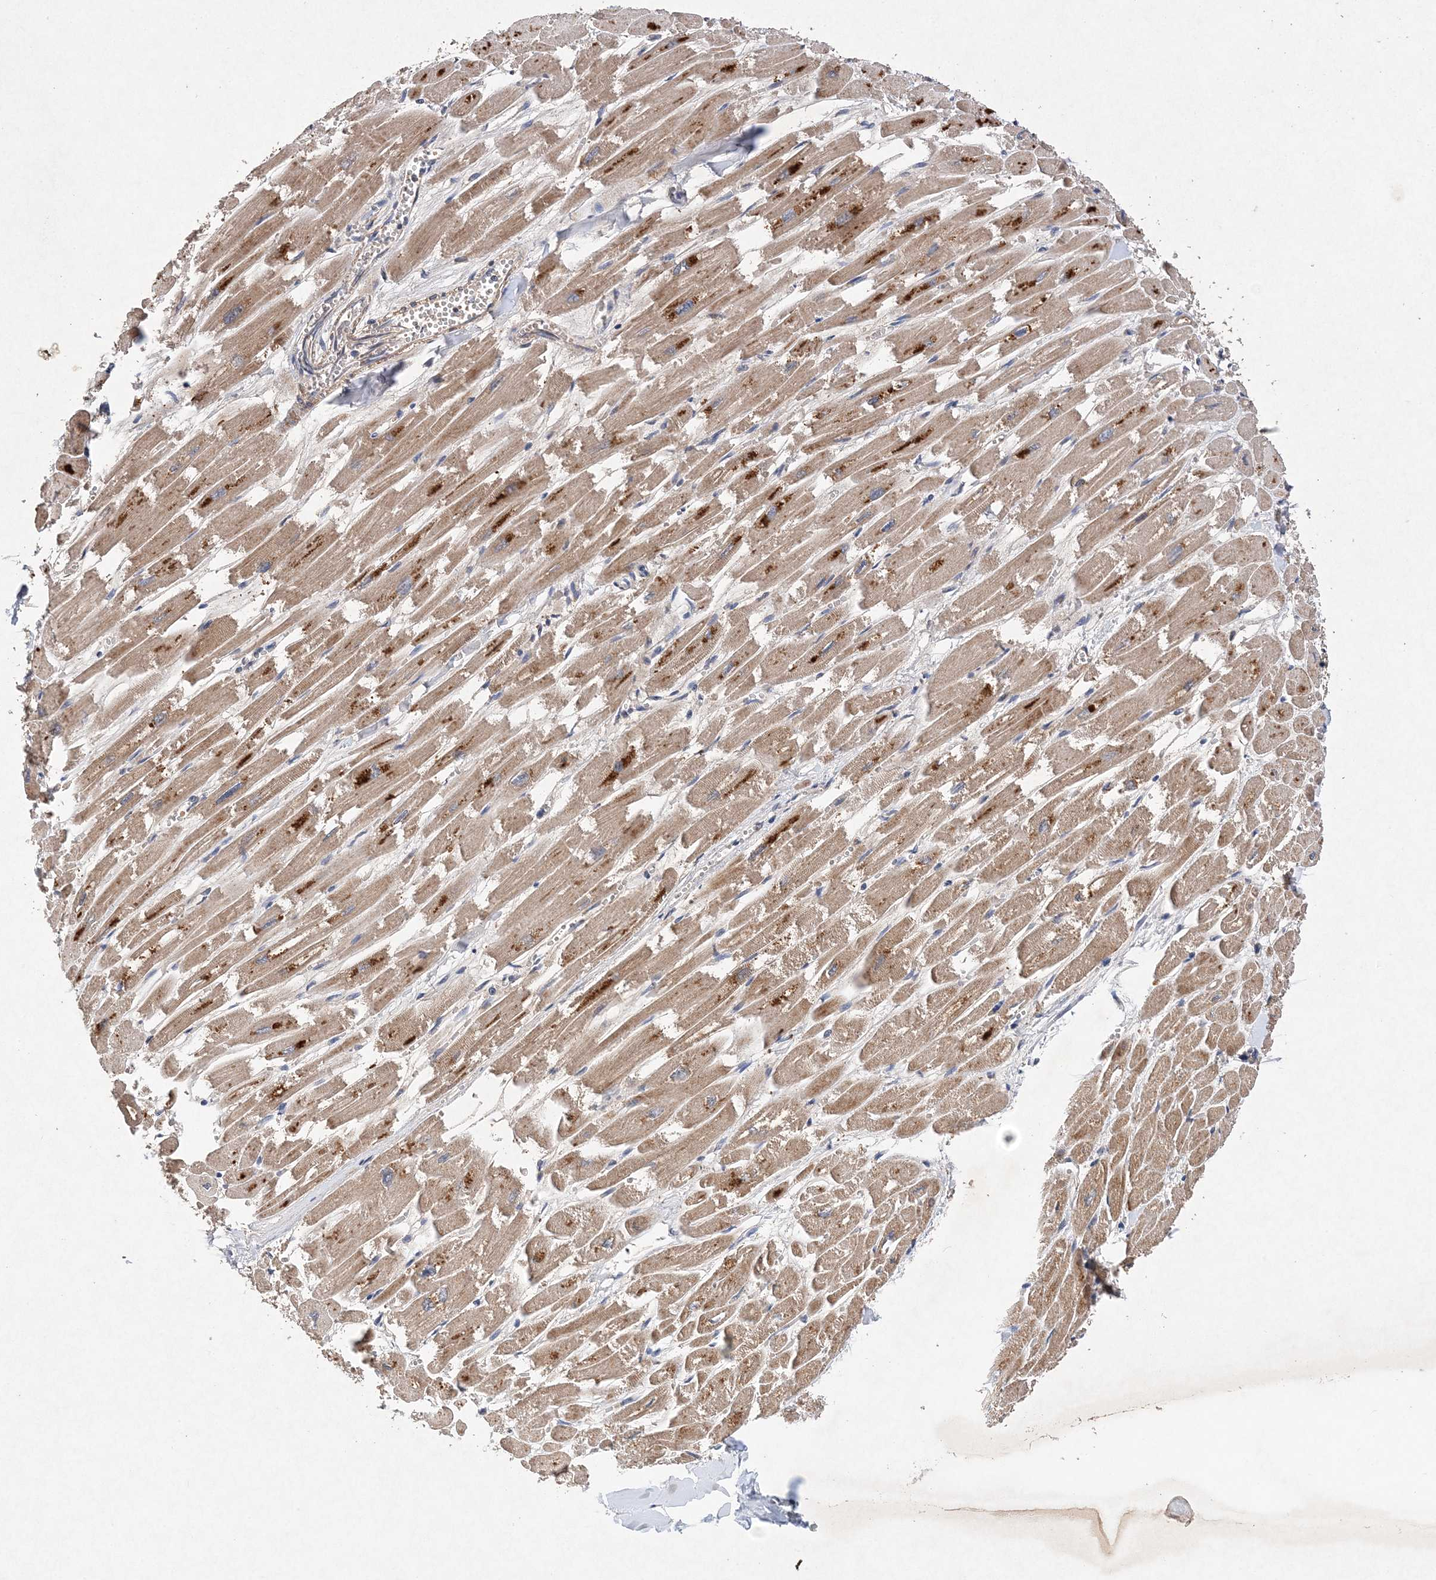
{"staining": {"intensity": "moderate", "quantity": ">75%", "location": "cytoplasmic/membranous"}, "tissue": "heart muscle", "cell_type": "Cardiomyocytes", "image_type": "normal", "snomed": [{"axis": "morphology", "description": "Normal tissue, NOS"}, {"axis": "topography", "description": "Heart"}], "caption": "This is a histology image of IHC staining of normal heart muscle, which shows moderate positivity in the cytoplasmic/membranous of cardiomyocytes.", "gene": "PROSER1", "patient": {"sex": "male", "age": 54}}